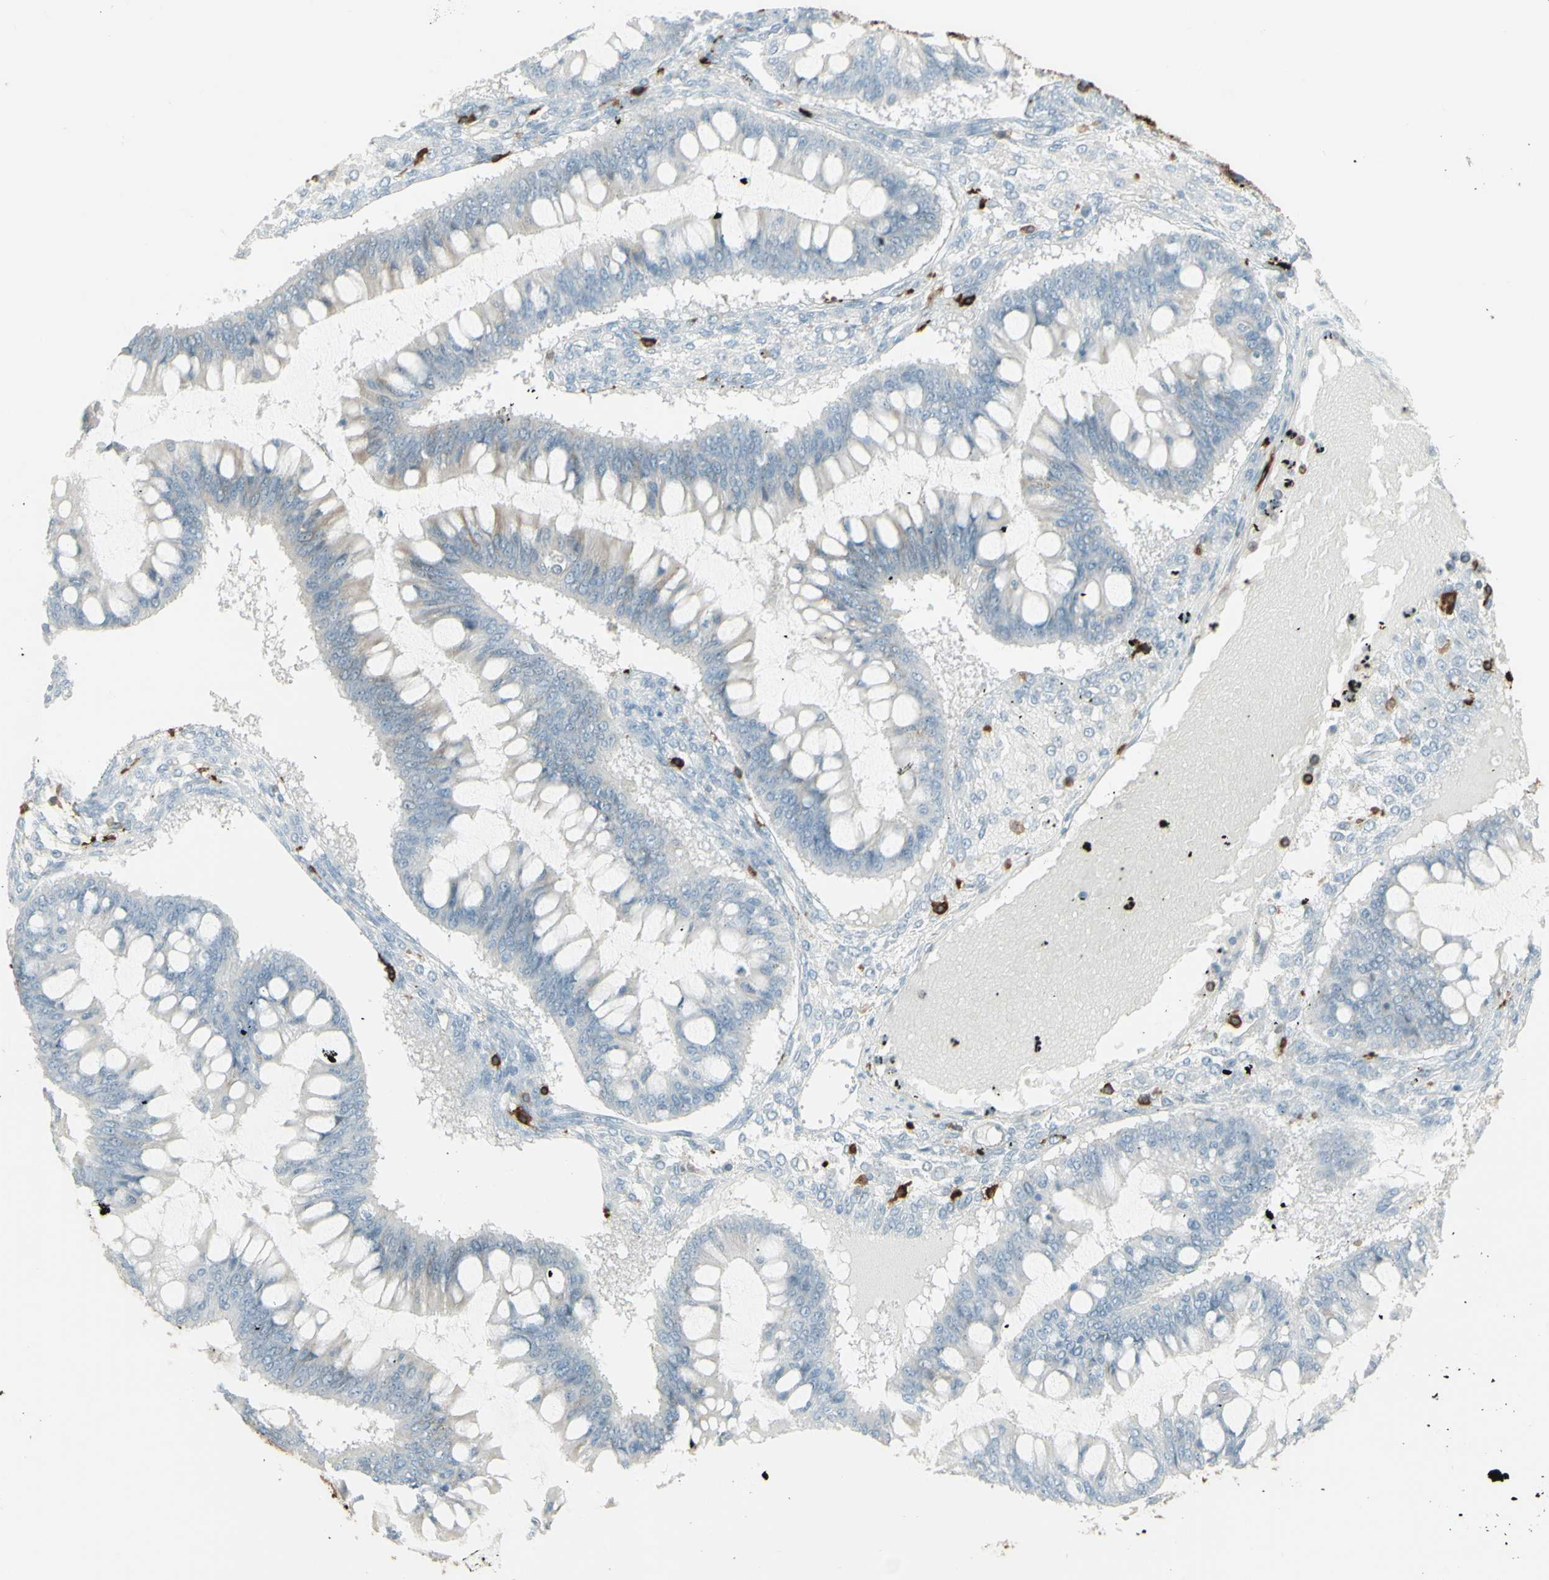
{"staining": {"intensity": "negative", "quantity": "none", "location": "none"}, "tissue": "ovarian cancer", "cell_type": "Tumor cells", "image_type": "cancer", "snomed": [{"axis": "morphology", "description": "Cystadenocarcinoma, mucinous, NOS"}, {"axis": "topography", "description": "Ovary"}], "caption": "Tumor cells show no significant expression in ovarian mucinous cystadenocarcinoma. The staining is performed using DAB (3,3'-diaminobenzidine) brown chromogen with nuclei counter-stained in using hematoxylin.", "gene": "HLA-DPB1", "patient": {"sex": "female", "age": 73}}